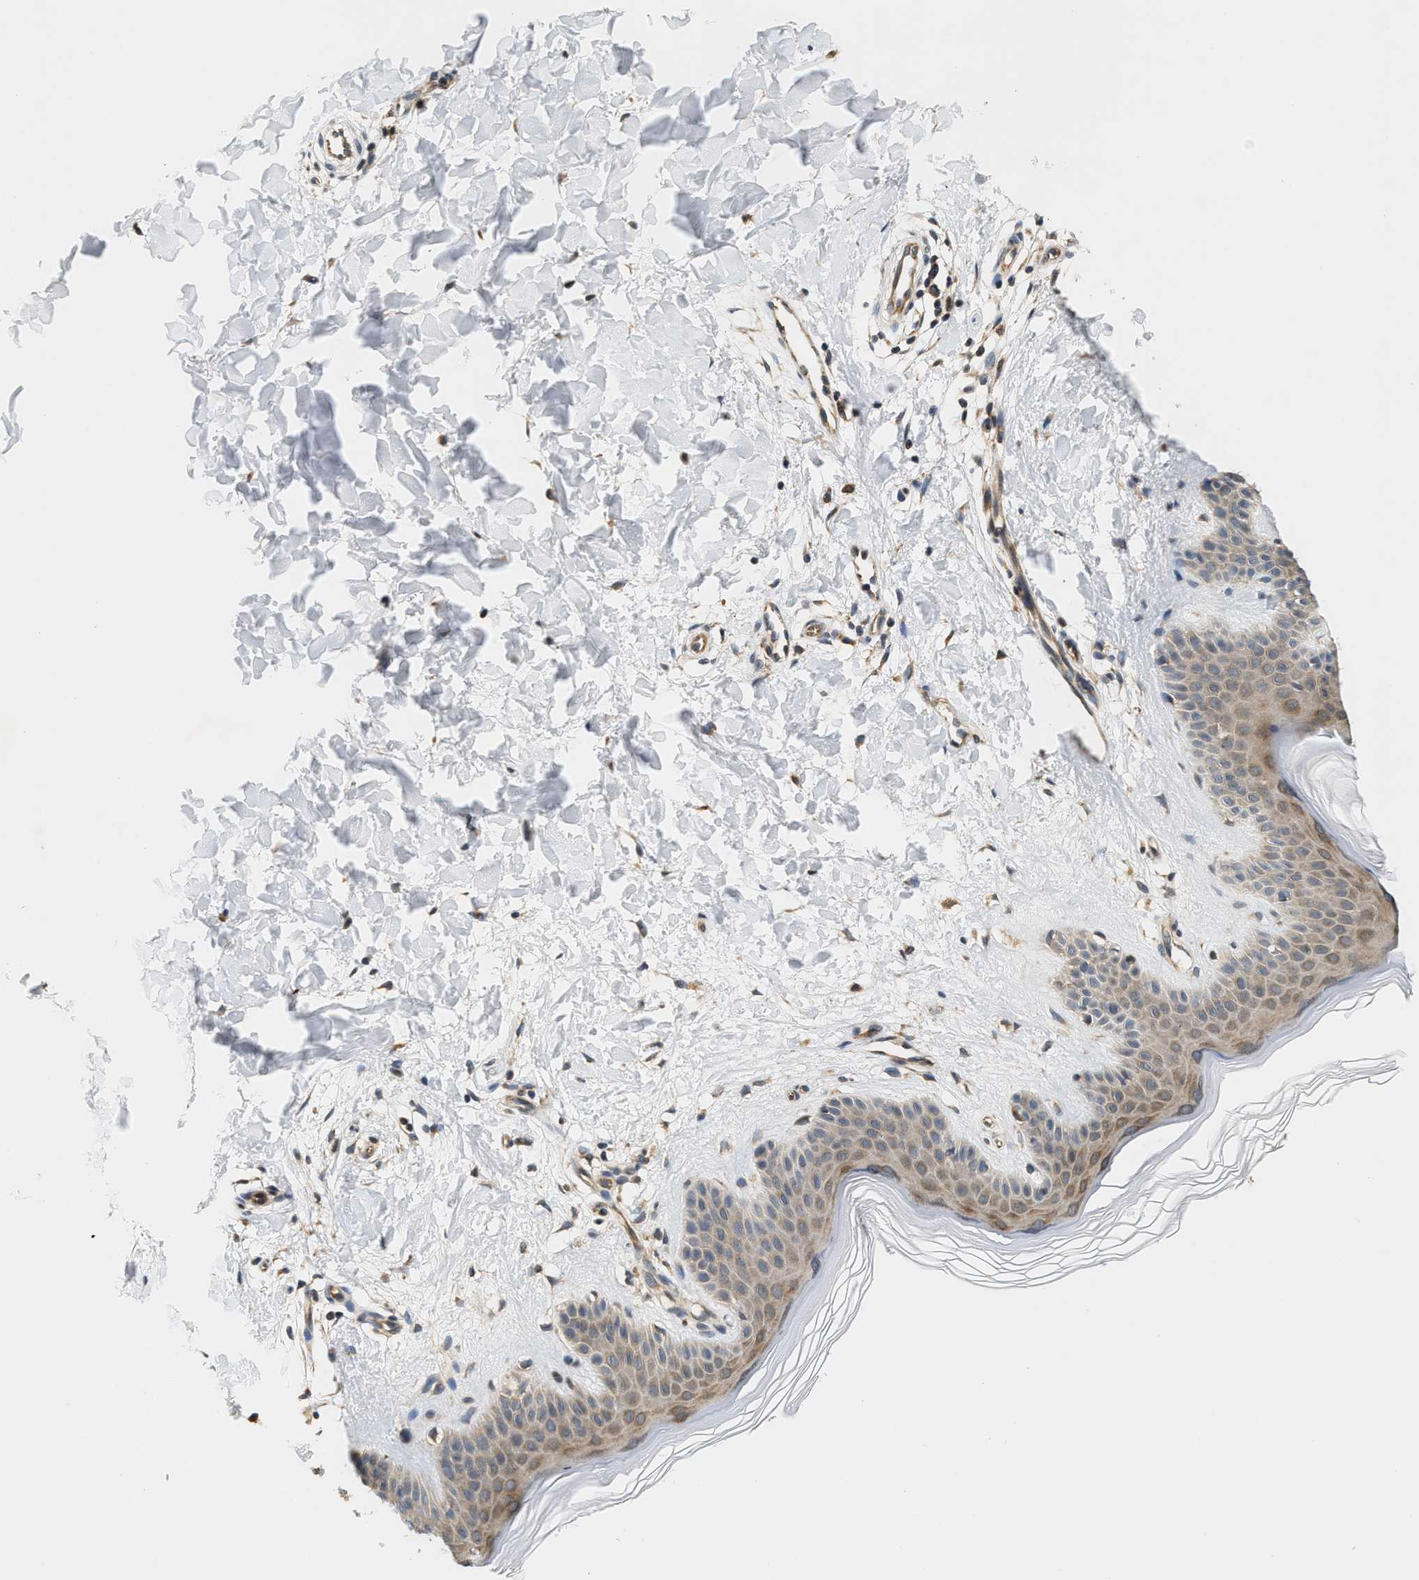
{"staining": {"intensity": "moderate", "quantity": ">75%", "location": "cytoplasmic/membranous"}, "tissue": "skin", "cell_type": "Fibroblasts", "image_type": "normal", "snomed": [{"axis": "morphology", "description": "Normal tissue, NOS"}, {"axis": "morphology", "description": "Malignant melanoma, Metastatic site"}, {"axis": "topography", "description": "Skin"}], "caption": "An image of human skin stained for a protein shows moderate cytoplasmic/membranous brown staining in fibroblasts. (Stains: DAB in brown, nuclei in blue, Microscopy: brightfield microscopy at high magnification).", "gene": "GIGYF1", "patient": {"sex": "male", "age": 41}}